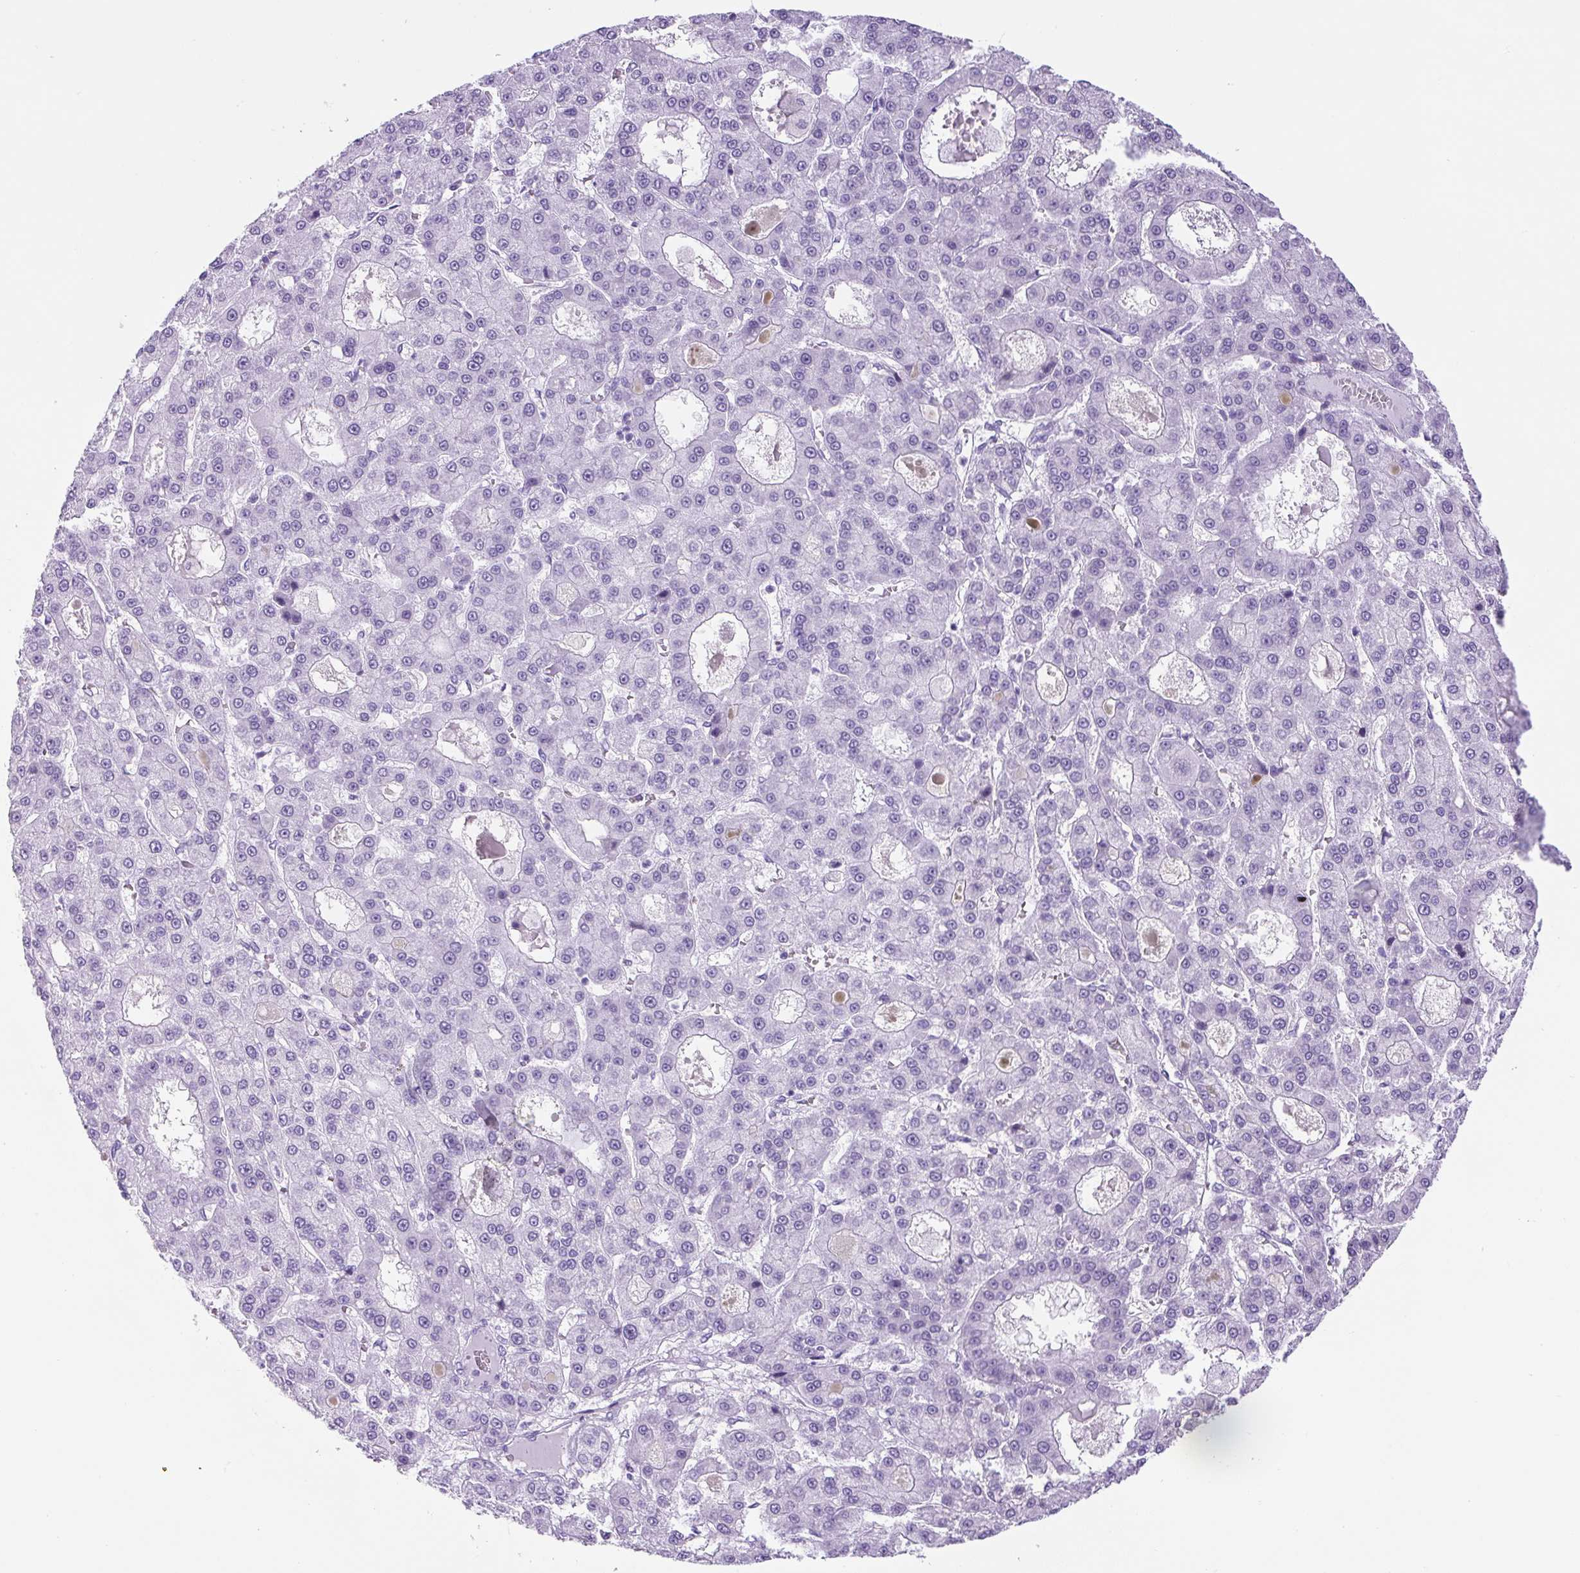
{"staining": {"intensity": "negative", "quantity": "none", "location": "none"}, "tissue": "liver cancer", "cell_type": "Tumor cells", "image_type": "cancer", "snomed": [{"axis": "morphology", "description": "Carcinoma, Hepatocellular, NOS"}, {"axis": "topography", "description": "Liver"}], "caption": "The histopathology image reveals no significant expression in tumor cells of liver cancer (hepatocellular carcinoma). The staining was performed using DAB to visualize the protein expression in brown, while the nuclei were stained in blue with hematoxylin (Magnification: 20x).", "gene": "UBL3", "patient": {"sex": "male", "age": 70}}